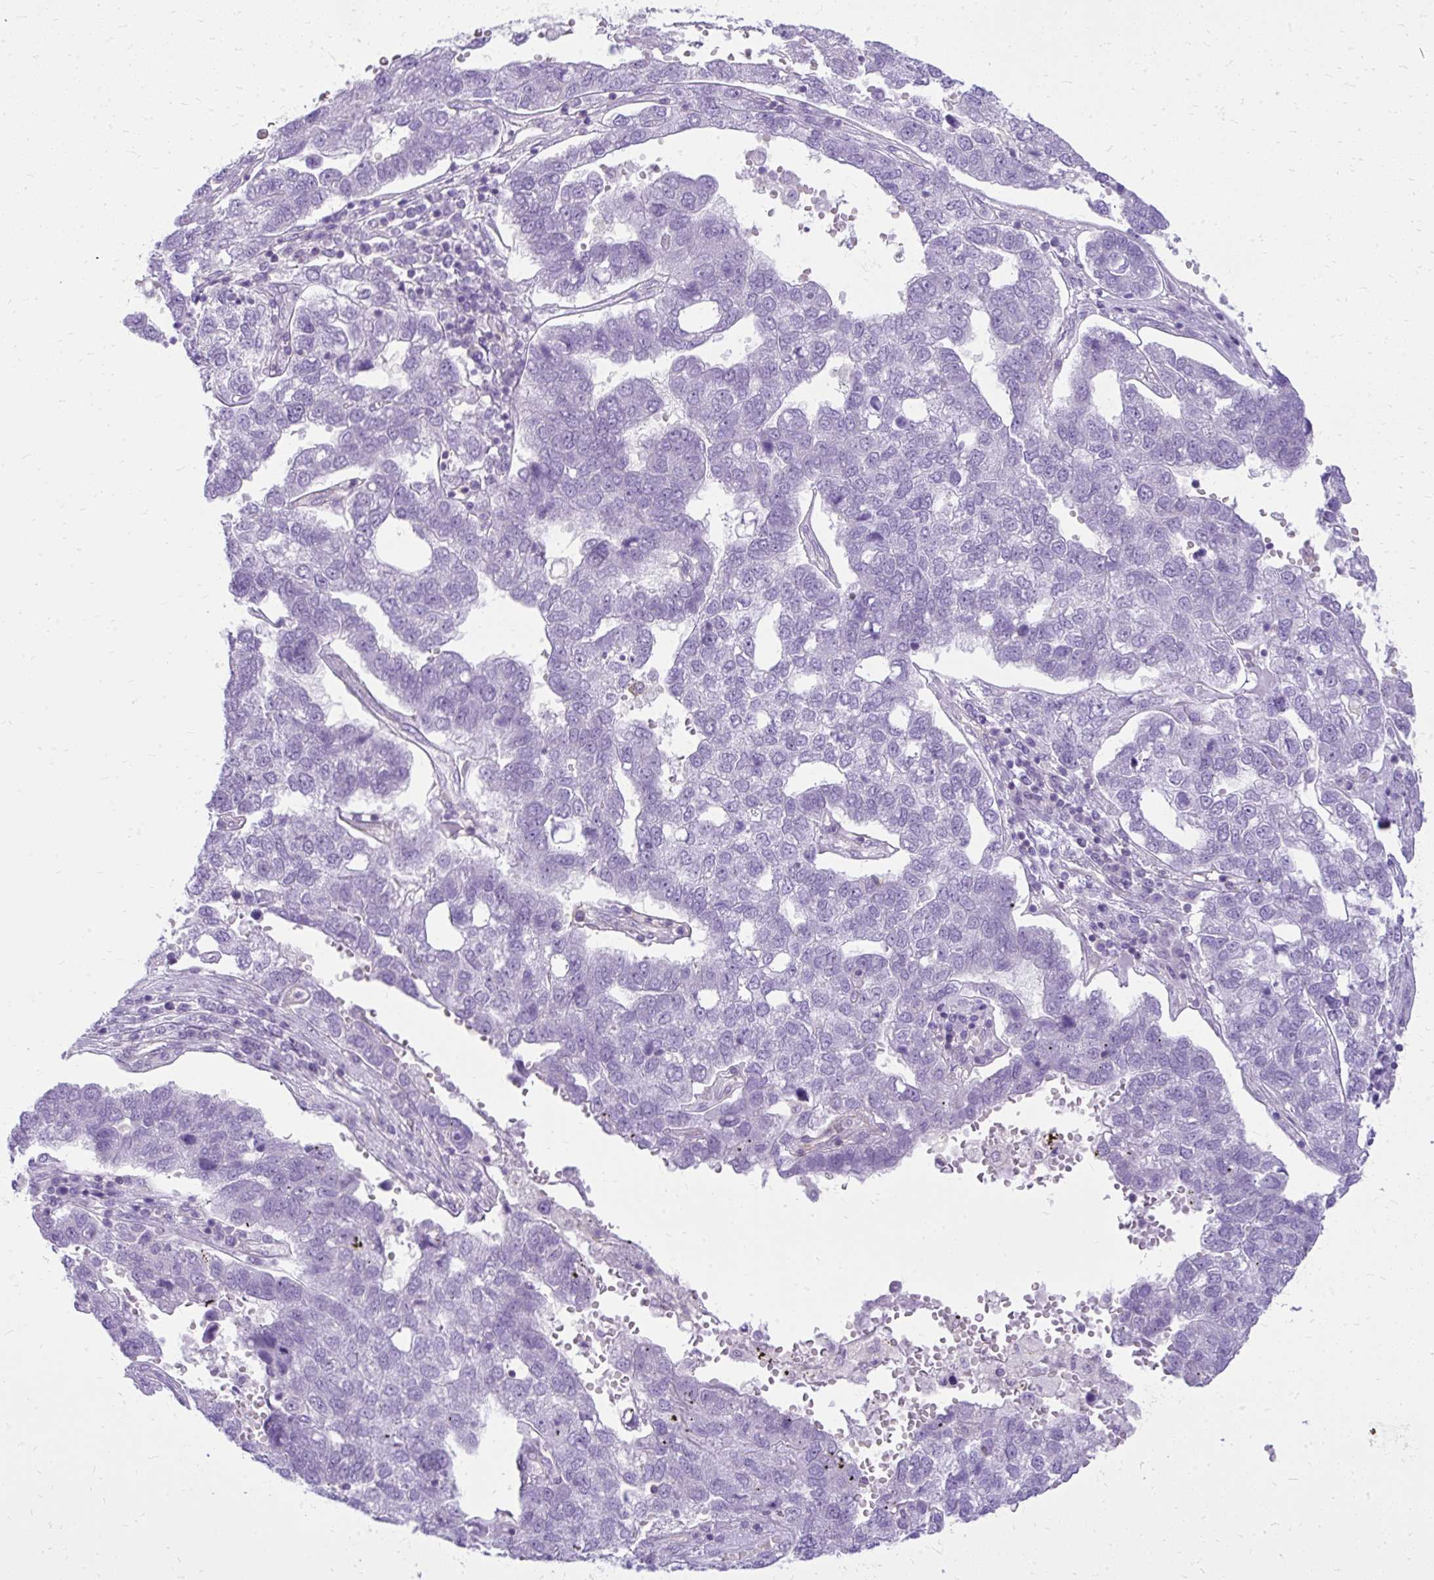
{"staining": {"intensity": "negative", "quantity": "none", "location": "none"}, "tissue": "pancreatic cancer", "cell_type": "Tumor cells", "image_type": "cancer", "snomed": [{"axis": "morphology", "description": "Adenocarcinoma, NOS"}, {"axis": "topography", "description": "Pancreas"}], "caption": "Pancreatic cancer was stained to show a protein in brown. There is no significant staining in tumor cells.", "gene": "GPRIN3", "patient": {"sex": "female", "age": 61}}